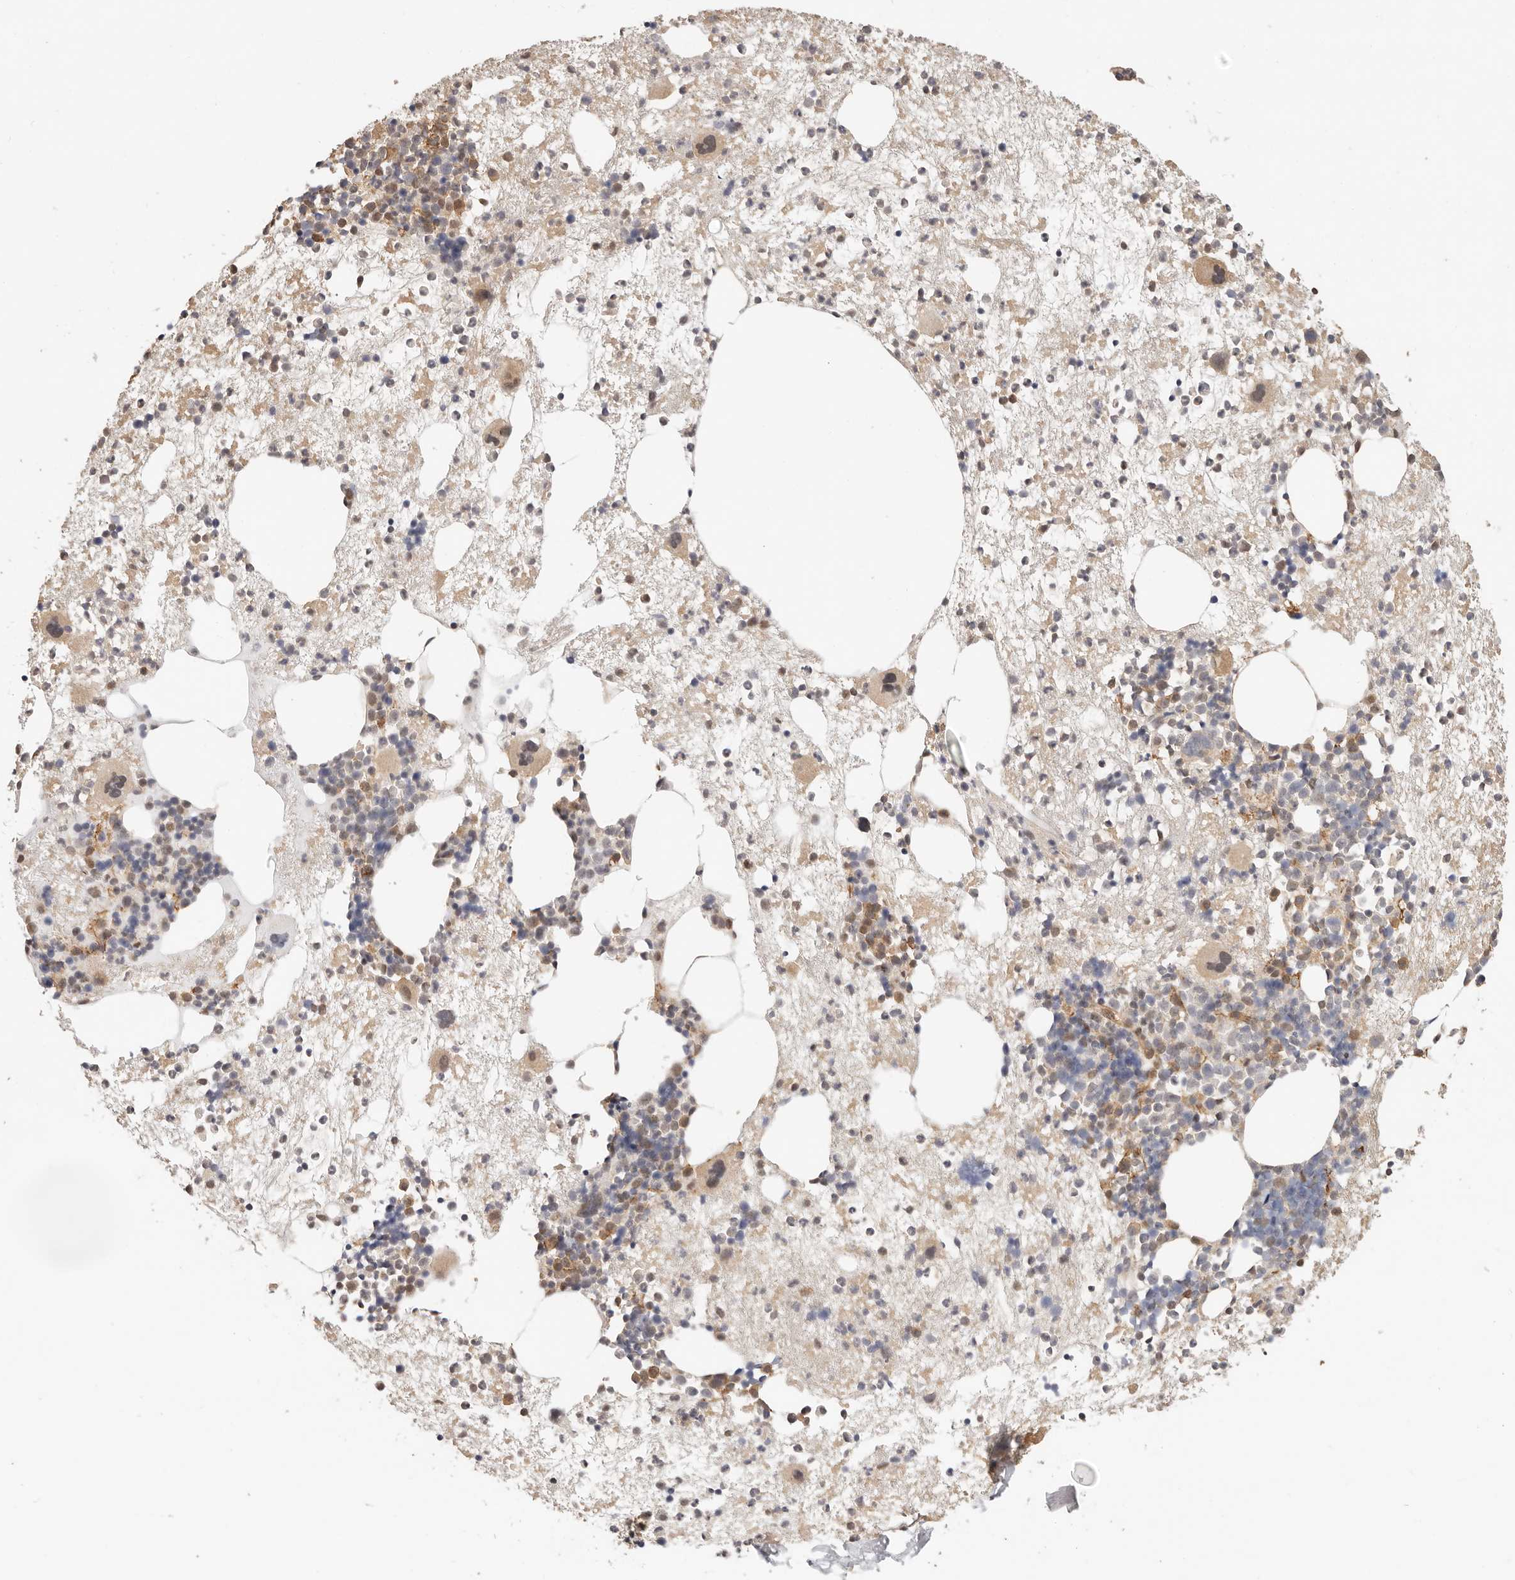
{"staining": {"intensity": "moderate", "quantity": "<25%", "location": "cytoplasmic/membranous"}, "tissue": "bone marrow", "cell_type": "Hematopoietic cells", "image_type": "normal", "snomed": [{"axis": "morphology", "description": "Normal tissue, NOS"}, {"axis": "topography", "description": "Bone marrow"}], "caption": "The histopathology image displays immunohistochemical staining of normal bone marrow. There is moderate cytoplasmic/membranous positivity is present in about <25% of hematopoietic cells.", "gene": "AFDN", "patient": {"sex": "male", "age": 54}}